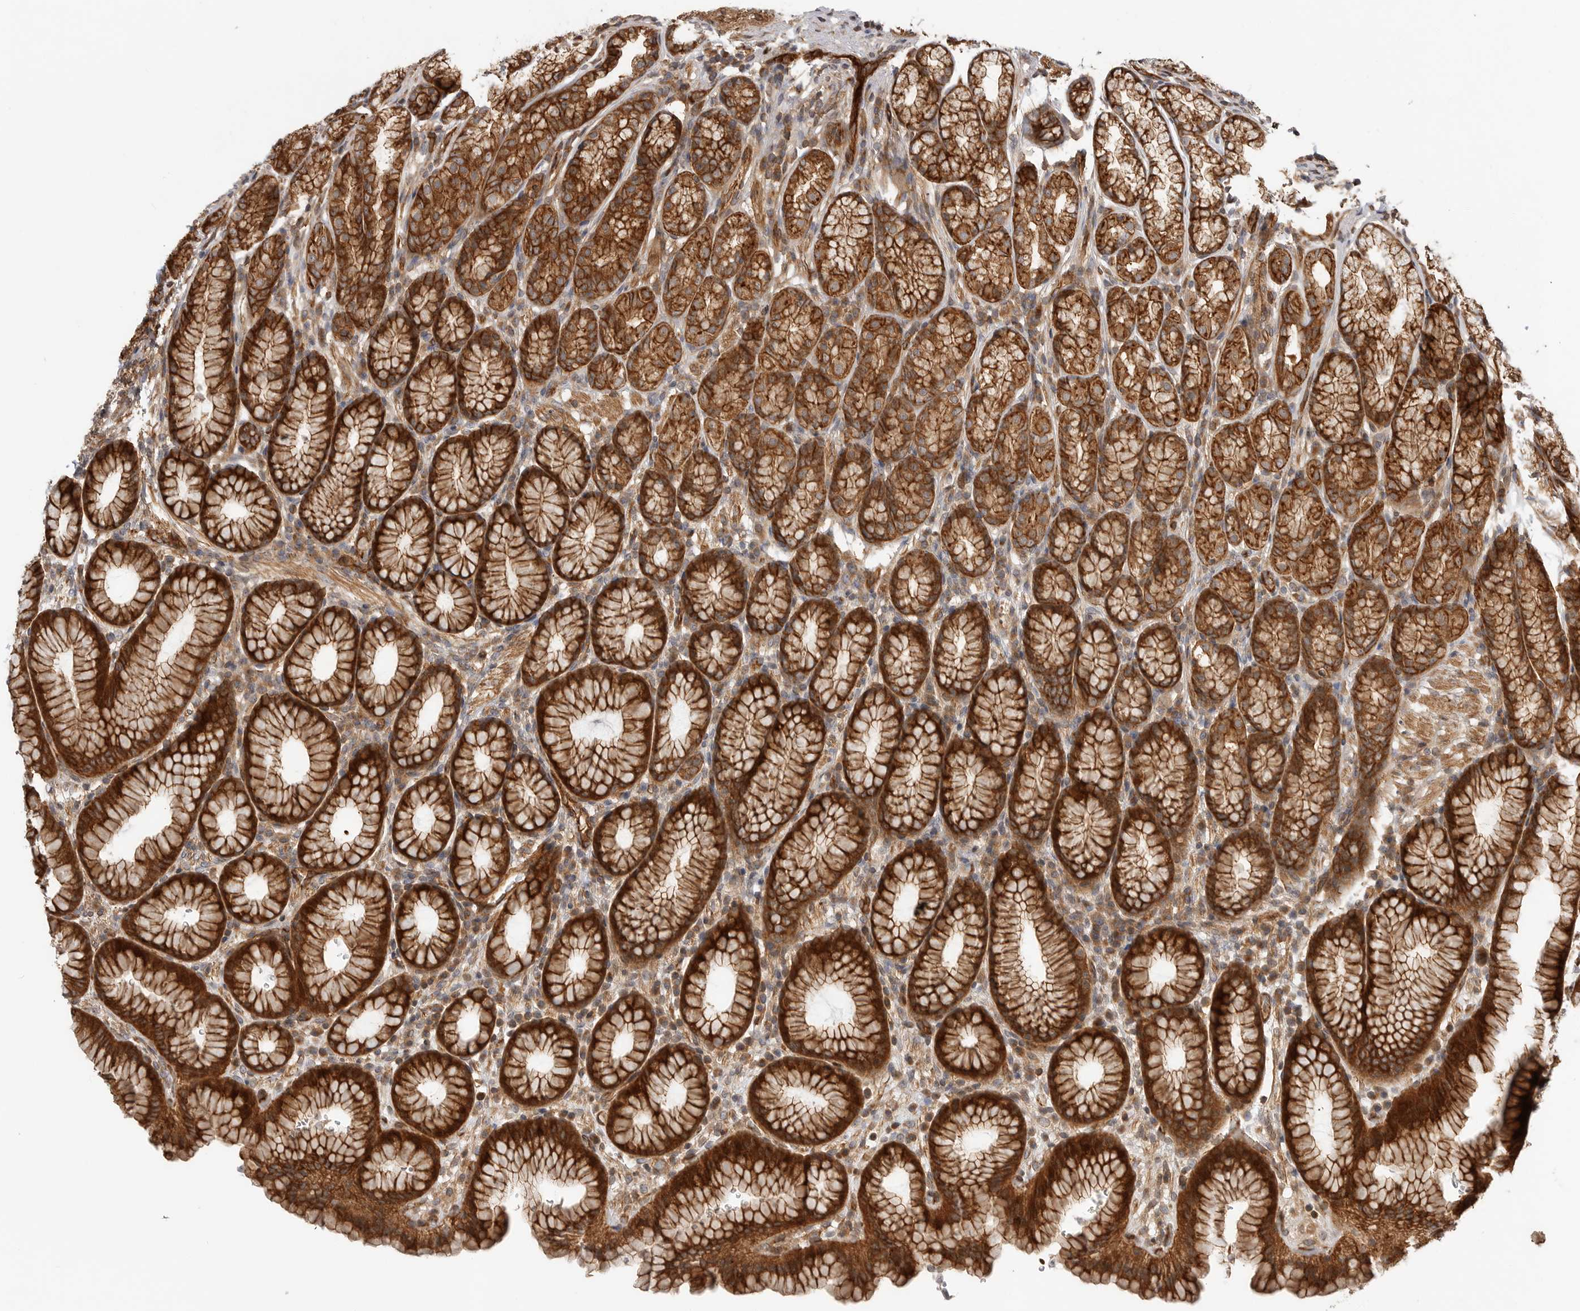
{"staining": {"intensity": "strong", "quantity": ">75%", "location": "cytoplasmic/membranous"}, "tissue": "stomach", "cell_type": "Glandular cells", "image_type": "normal", "snomed": [{"axis": "morphology", "description": "Normal tissue, NOS"}, {"axis": "topography", "description": "Stomach"}], "caption": "High-magnification brightfield microscopy of benign stomach stained with DAB (3,3'-diaminobenzidine) (brown) and counterstained with hematoxylin (blue). glandular cells exhibit strong cytoplasmic/membranous staining is appreciated in approximately>75% of cells. Using DAB (brown) and hematoxylin (blue) stains, captured at high magnification using brightfield microscopy.", "gene": "GPATCH2", "patient": {"sex": "male", "age": 42}}